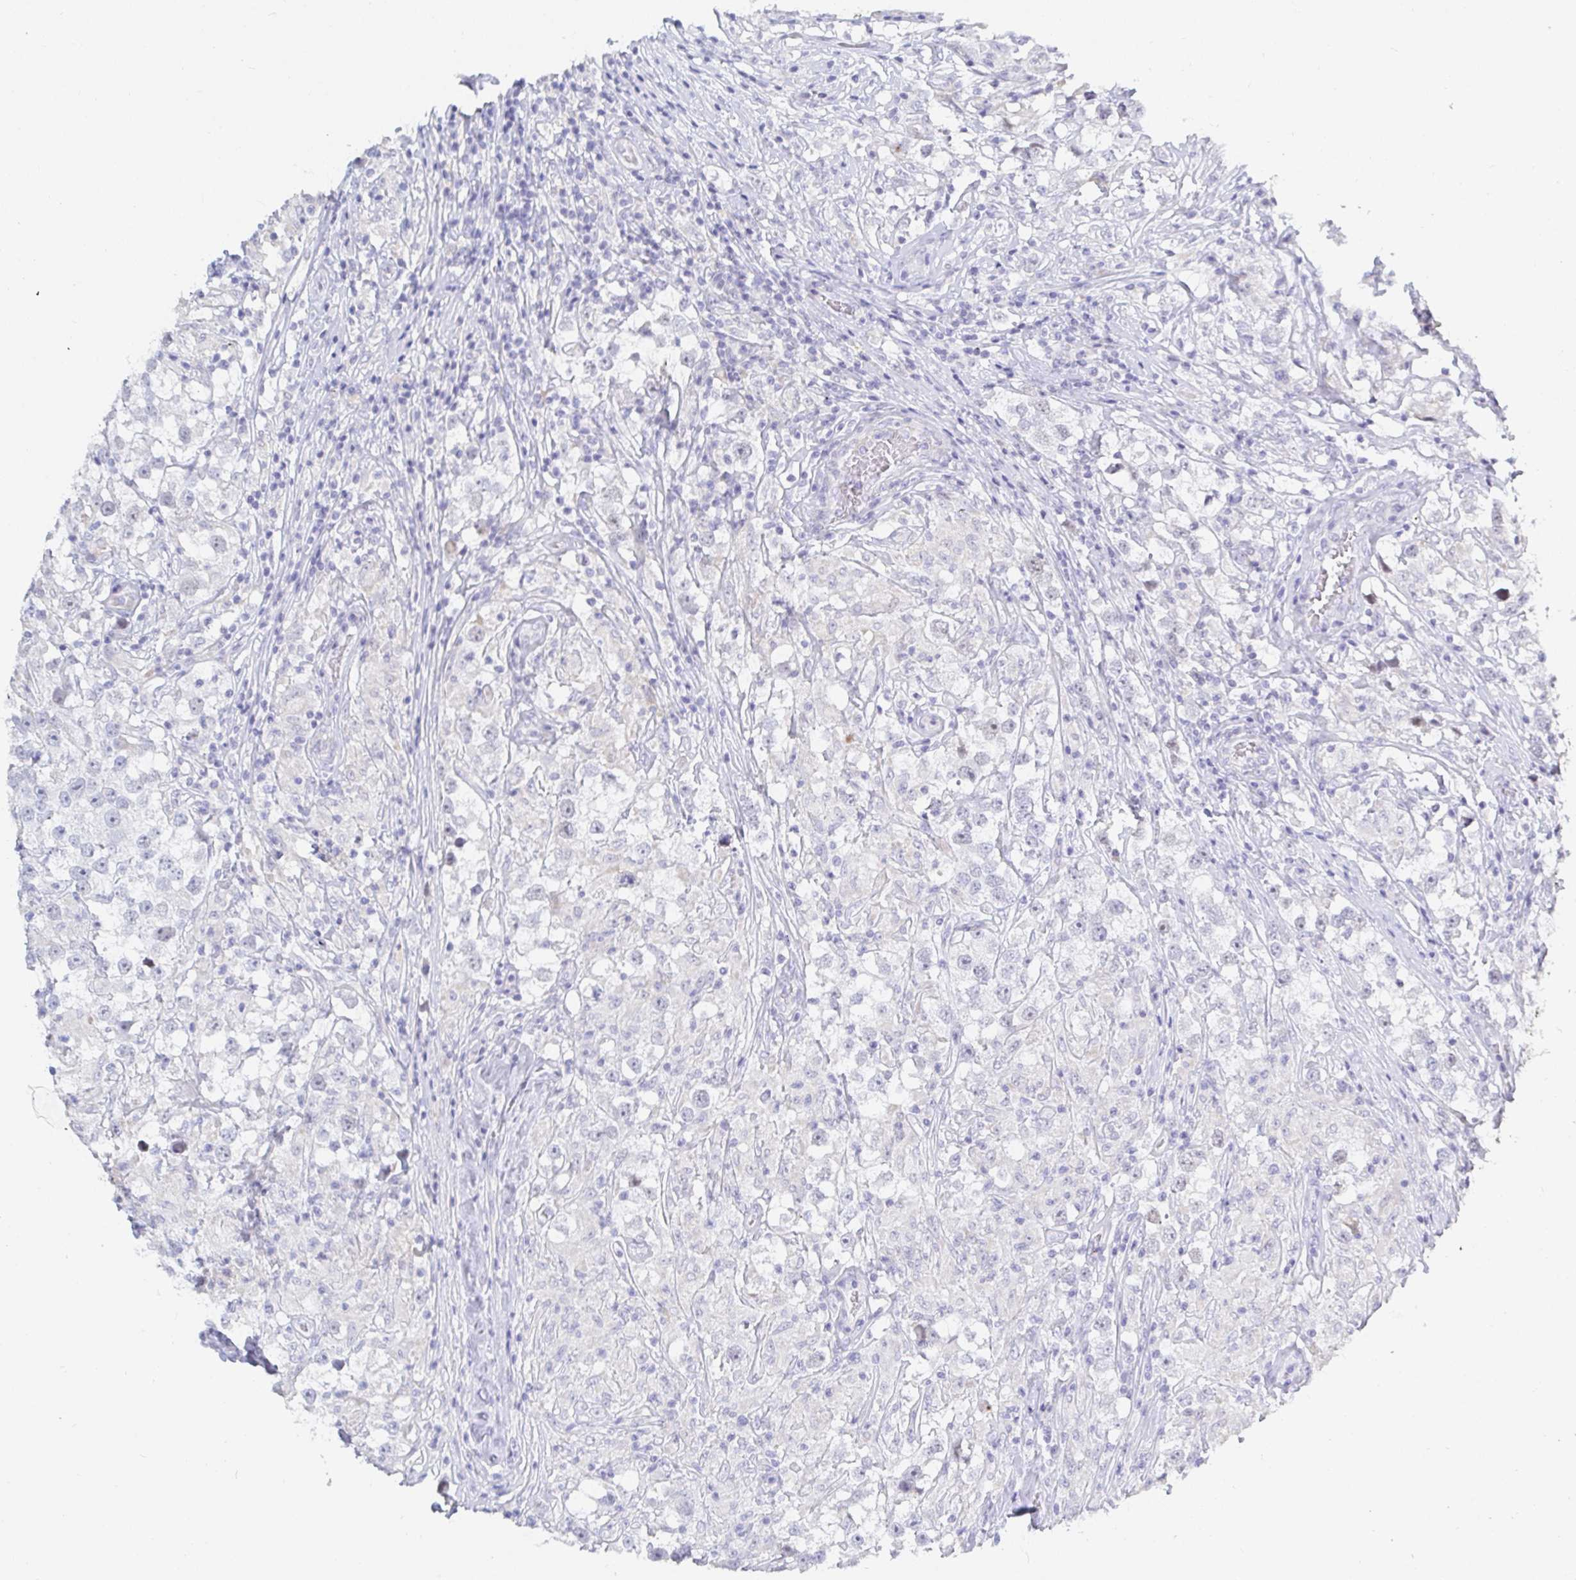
{"staining": {"intensity": "negative", "quantity": "none", "location": "none"}, "tissue": "testis cancer", "cell_type": "Tumor cells", "image_type": "cancer", "snomed": [{"axis": "morphology", "description": "Seminoma, NOS"}, {"axis": "topography", "description": "Testis"}], "caption": "Photomicrograph shows no significant protein staining in tumor cells of testis cancer.", "gene": "OR10K1", "patient": {"sex": "male", "age": 46}}